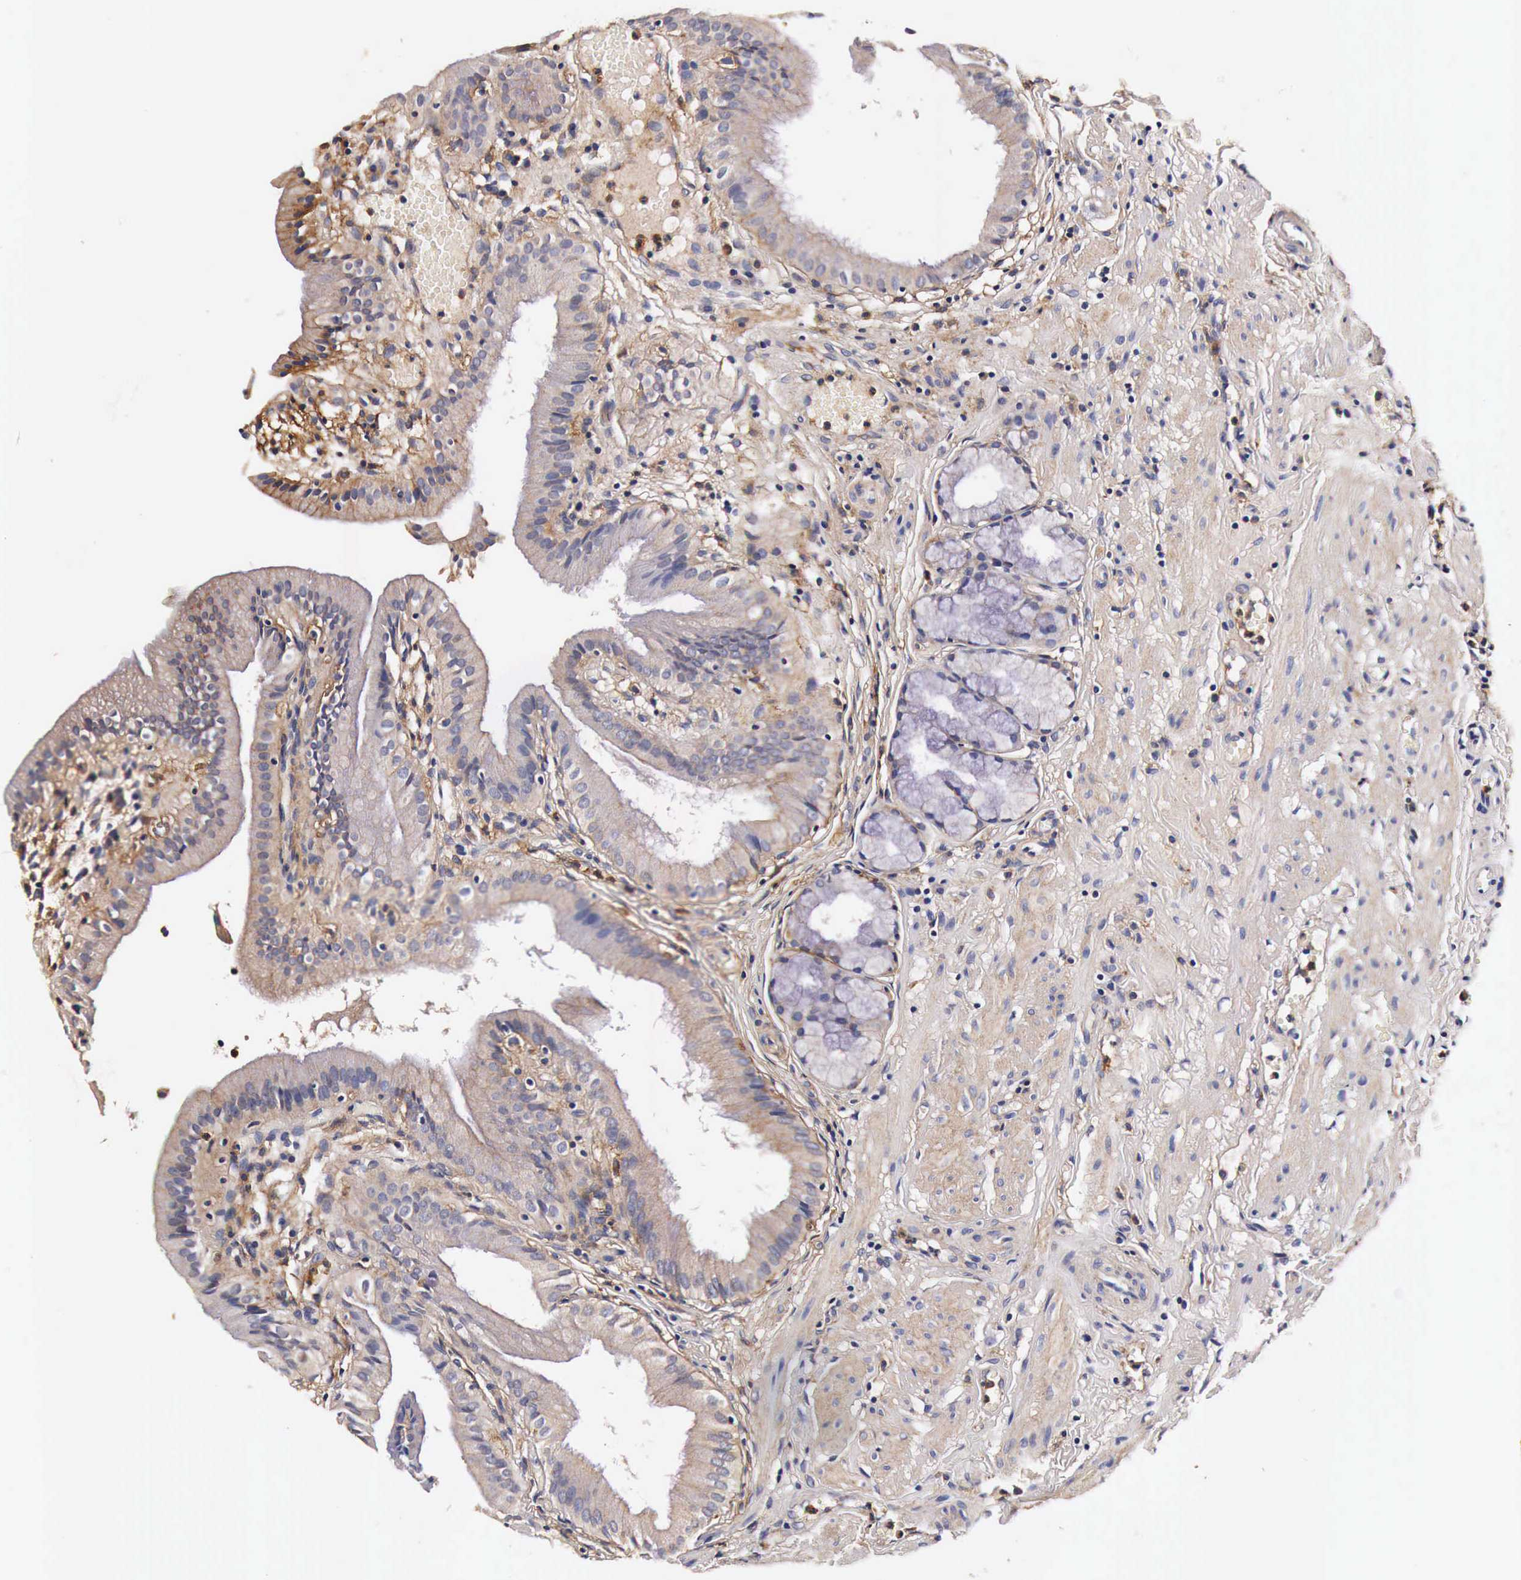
{"staining": {"intensity": "weak", "quantity": ">75%", "location": "cytoplasmic/membranous"}, "tissue": "gallbladder", "cell_type": "Glandular cells", "image_type": "normal", "snomed": [{"axis": "morphology", "description": "Normal tissue, NOS"}, {"axis": "topography", "description": "Gallbladder"}], "caption": "Approximately >75% of glandular cells in unremarkable human gallbladder display weak cytoplasmic/membranous protein staining as visualized by brown immunohistochemical staining.", "gene": "RP2", "patient": {"sex": "male", "age": 28}}